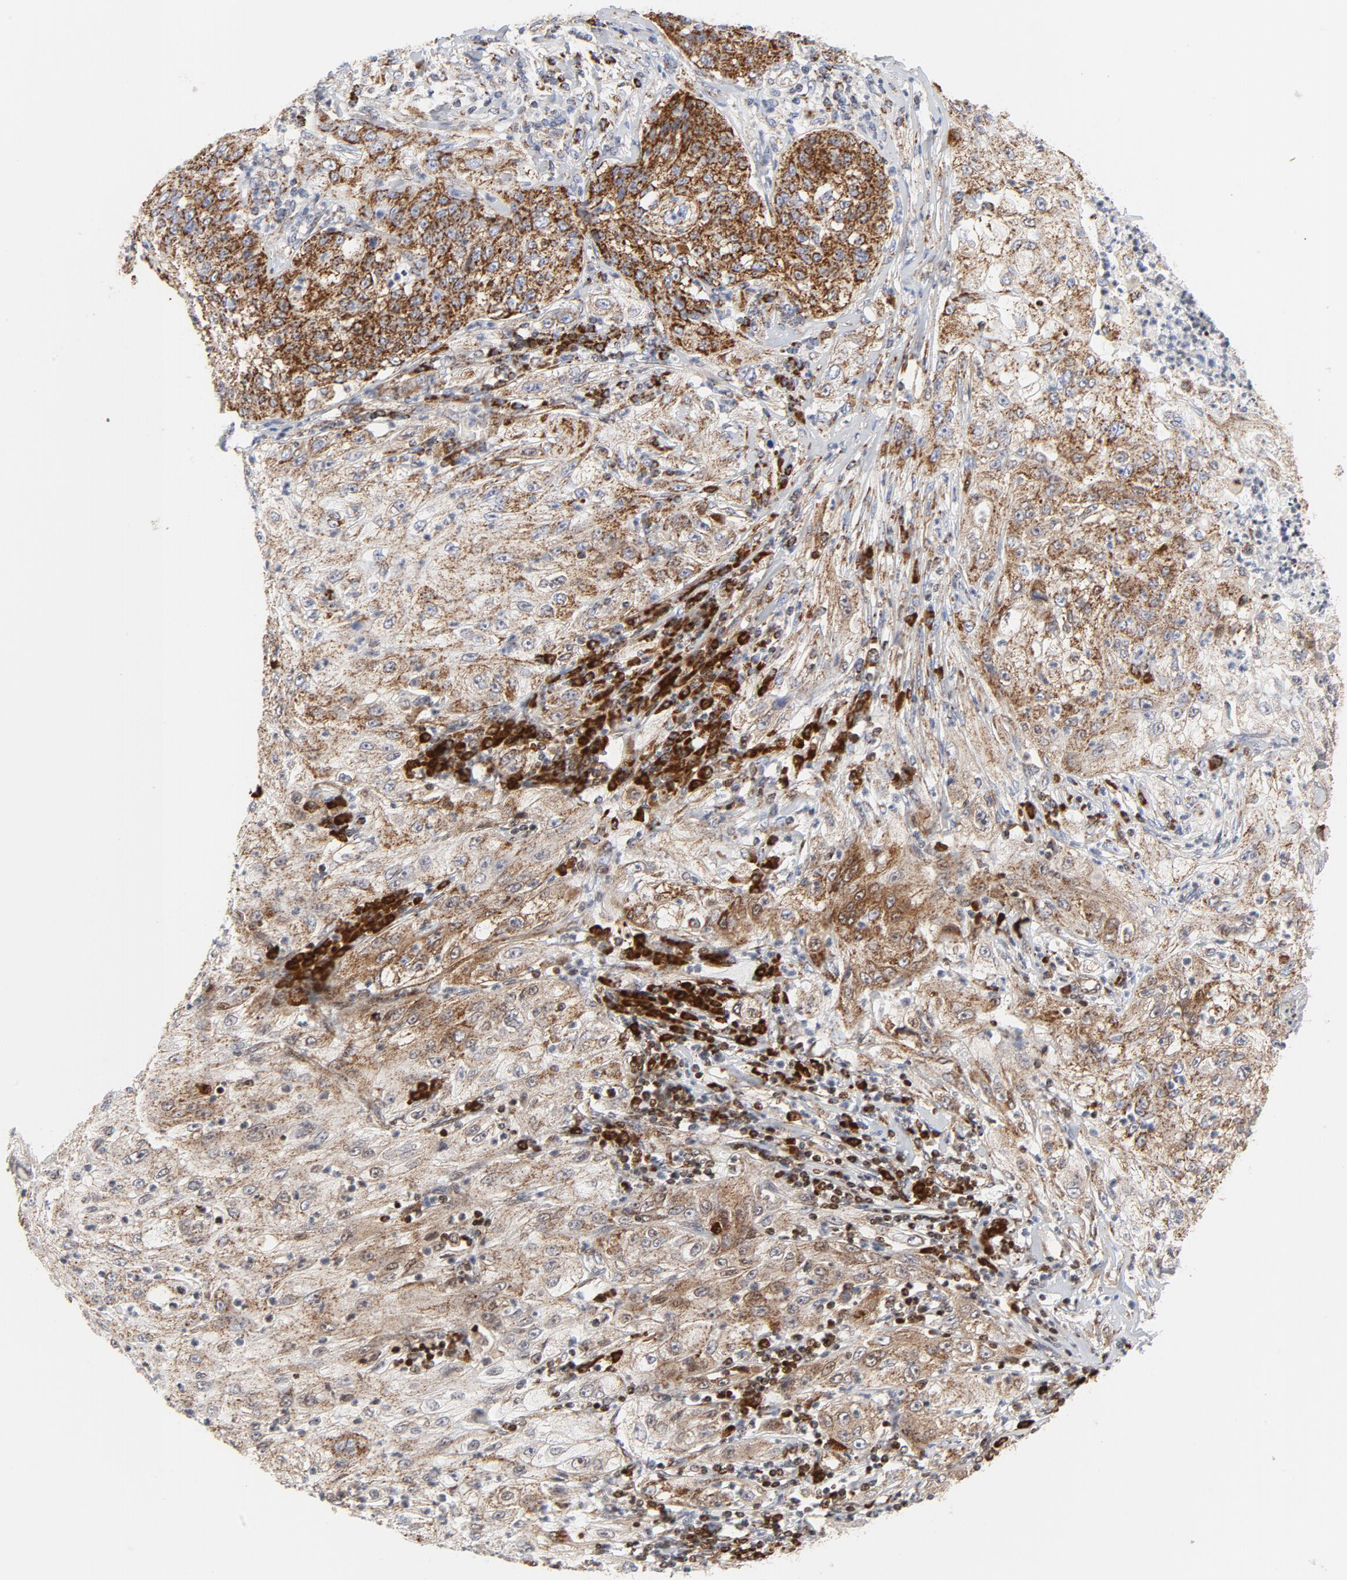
{"staining": {"intensity": "strong", "quantity": ">75%", "location": "cytoplasmic/membranous"}, "tissue": "lung cancer", "cell_type": "Tumor cells", "image_type": "cancer", "snomed": [{"axis": "morphology", "description": "Inflammation, NOS"}, {"axis": "morphology", "description": "Squamous cell carcinoma, NOS"}, {"axis": "topography", "description": "Lymph node"}, {"axis": "topography", "description": "Soft tissue"}, {"axis": "topography", "description": "Lung"}], "caption": "Lung cancer was stained to show a protein in brown. There is high levels of strong cytoplasmic/membranous staining in approximately >75% of tumor cells. The staining was performed using DAB to visualize the protein expression in brown, while the nuclei were stained in blue with hematoxylin (Magnification: 20x).", "gene": "CYCS", "patient": {"sex": "male", "age": 66}}